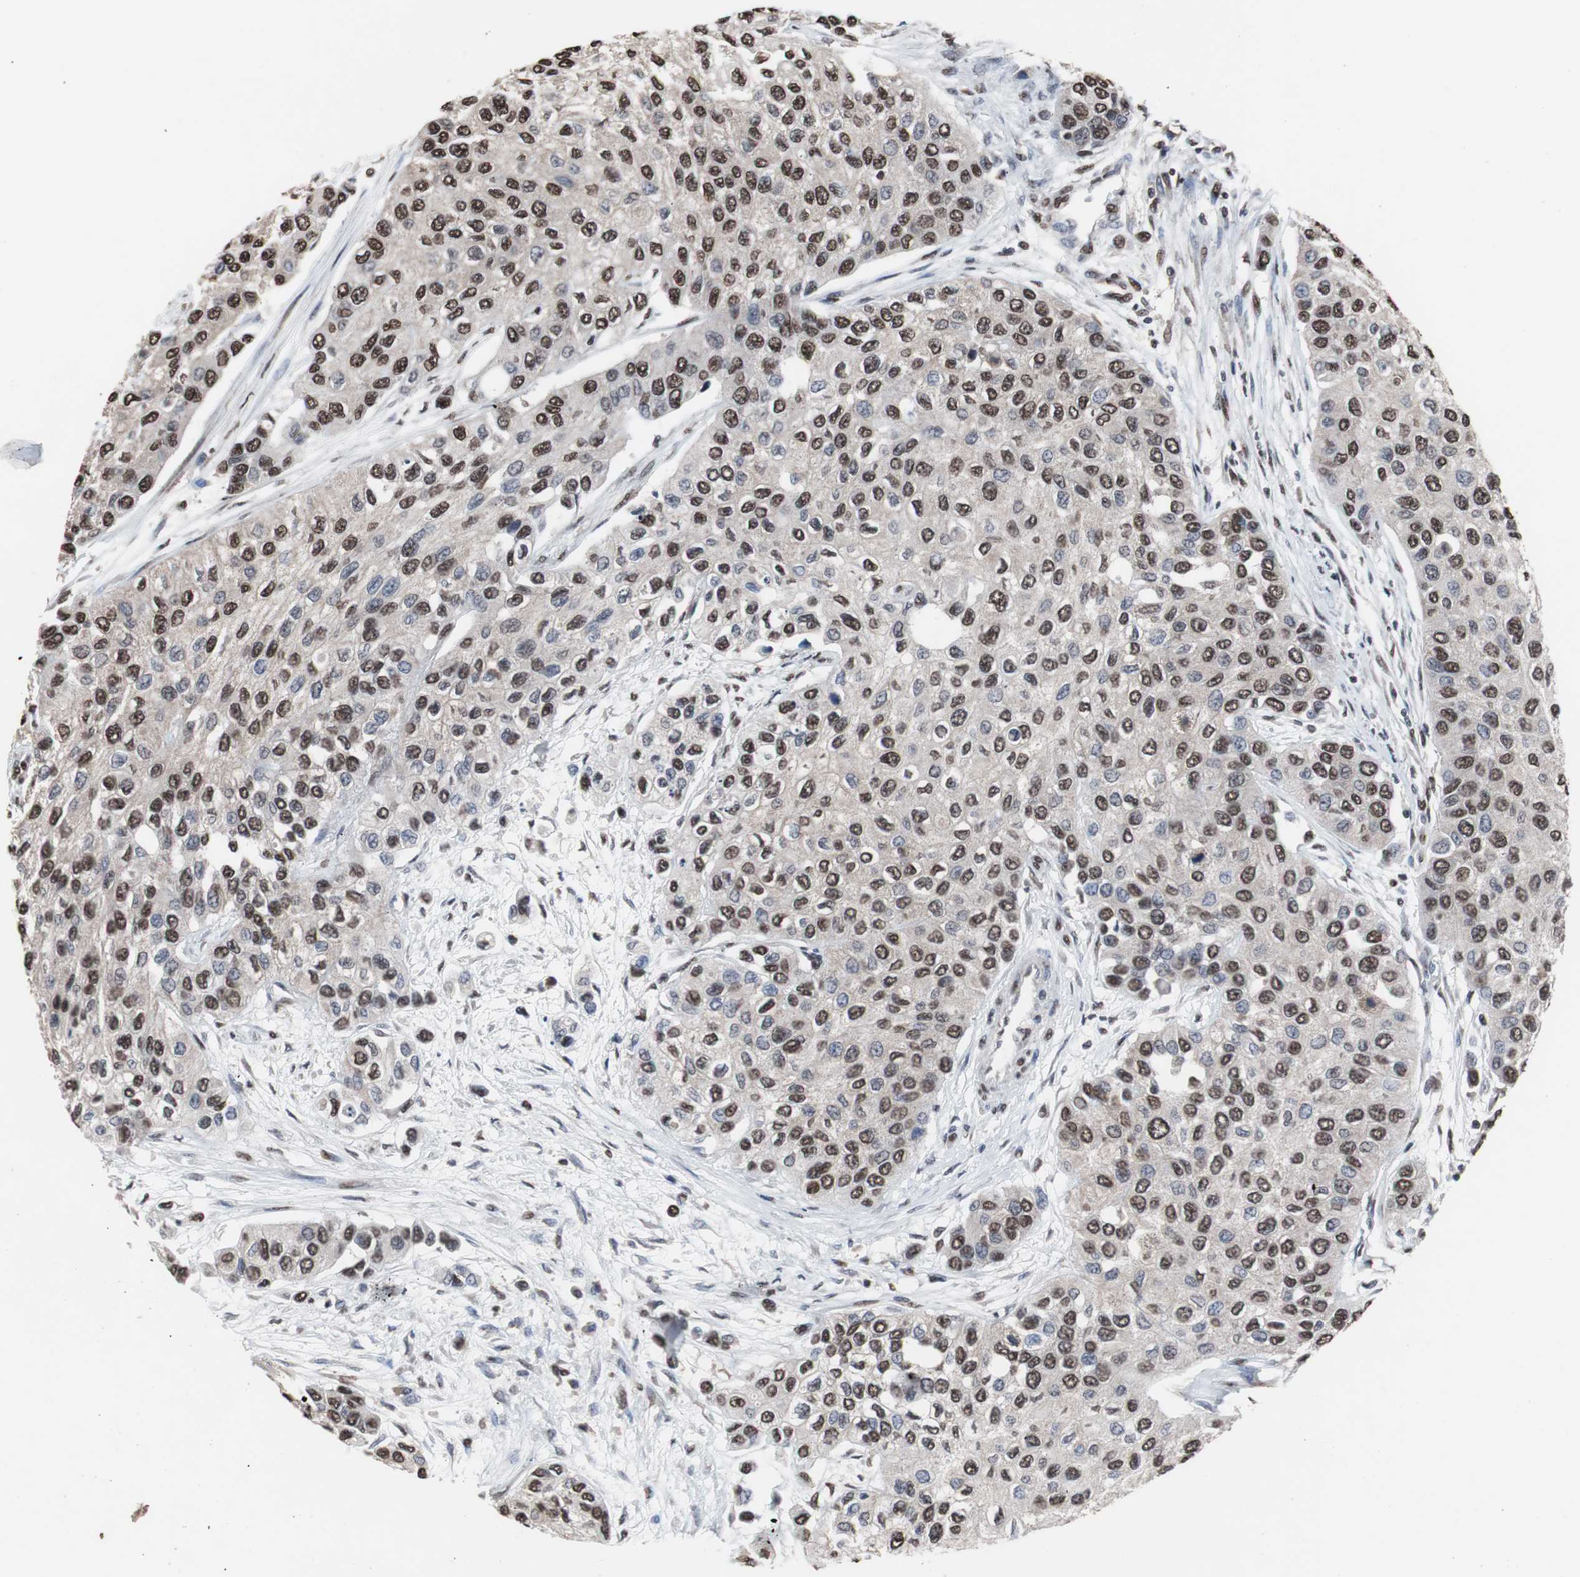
{"staining": {"intensity": "moderate", "quantity": ">75%", "location": "nuclear"}, "tissue": "urothelial cancer", "cell_type": "Tumor cells", "image_type": "cancer", "snomed": [{"axis": "morphology", "description": "Urothelial carcinoma, High grade"}, {"axis": "topography", "description": "Urinary bladder"}], "caption": "A brown stain labels moderate nuclear staining of a protein in human urothelial carcinoma (high-grade) tumor cells.", "gene": "MED27", "patient": {"sex": "female", "age": 56}}